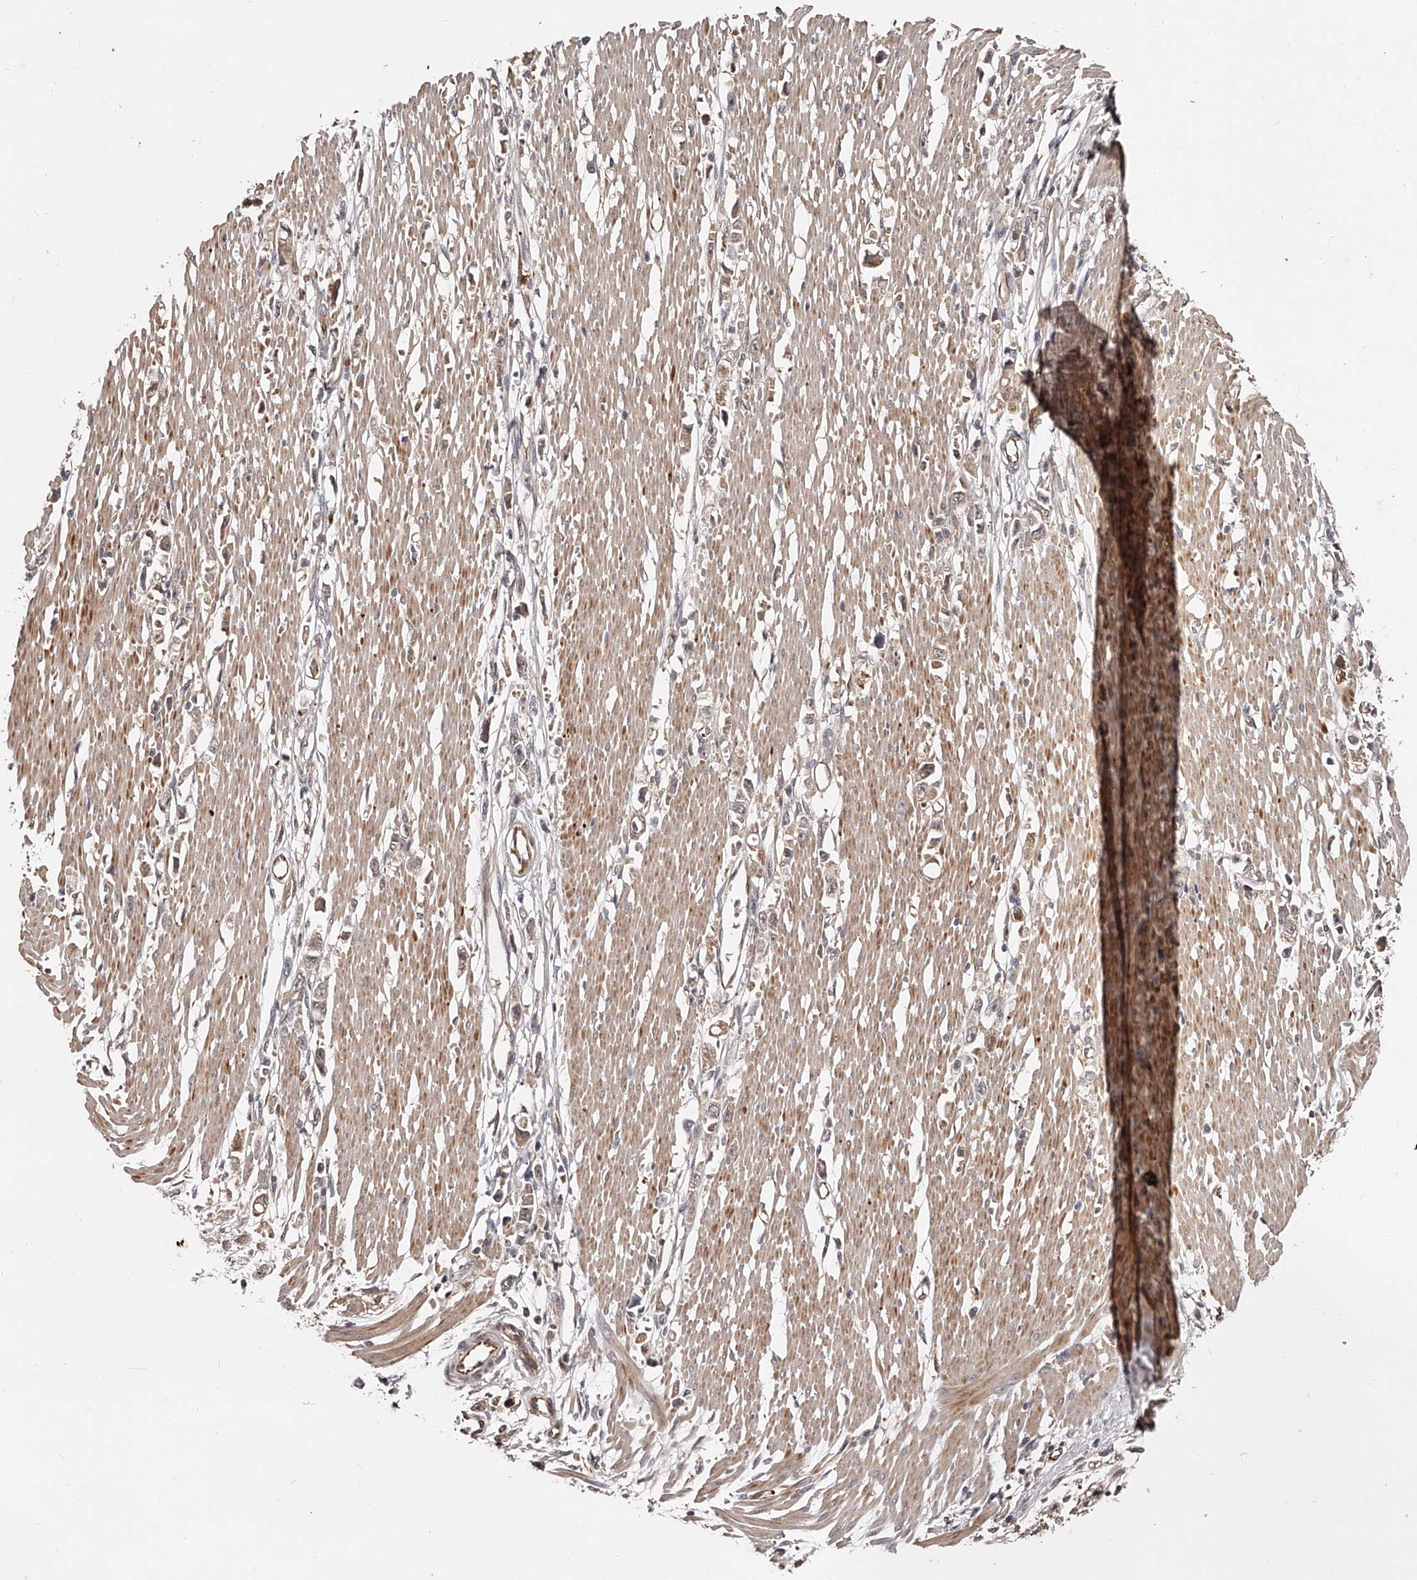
{"staining": {"intensity": "weak", "quantity": "<25%", "location": "cytoplasmic/membranous"}, "tissue": "stomach cancer", "cell_type": "Tumor cells", "image_type": "cancer", "snomed": [{"axis": "morphology", "description": "Adenocarcinoma, NOS"}, {"axis": "topography", "description": "Stomach"}], "caption": "Immunohistochemical staining of human adenocarcinoma (stomach) exhibits no significant positivity in tumor cells.", "gene": "URGCP", "patient": {"sex": "female", "age": 59}}